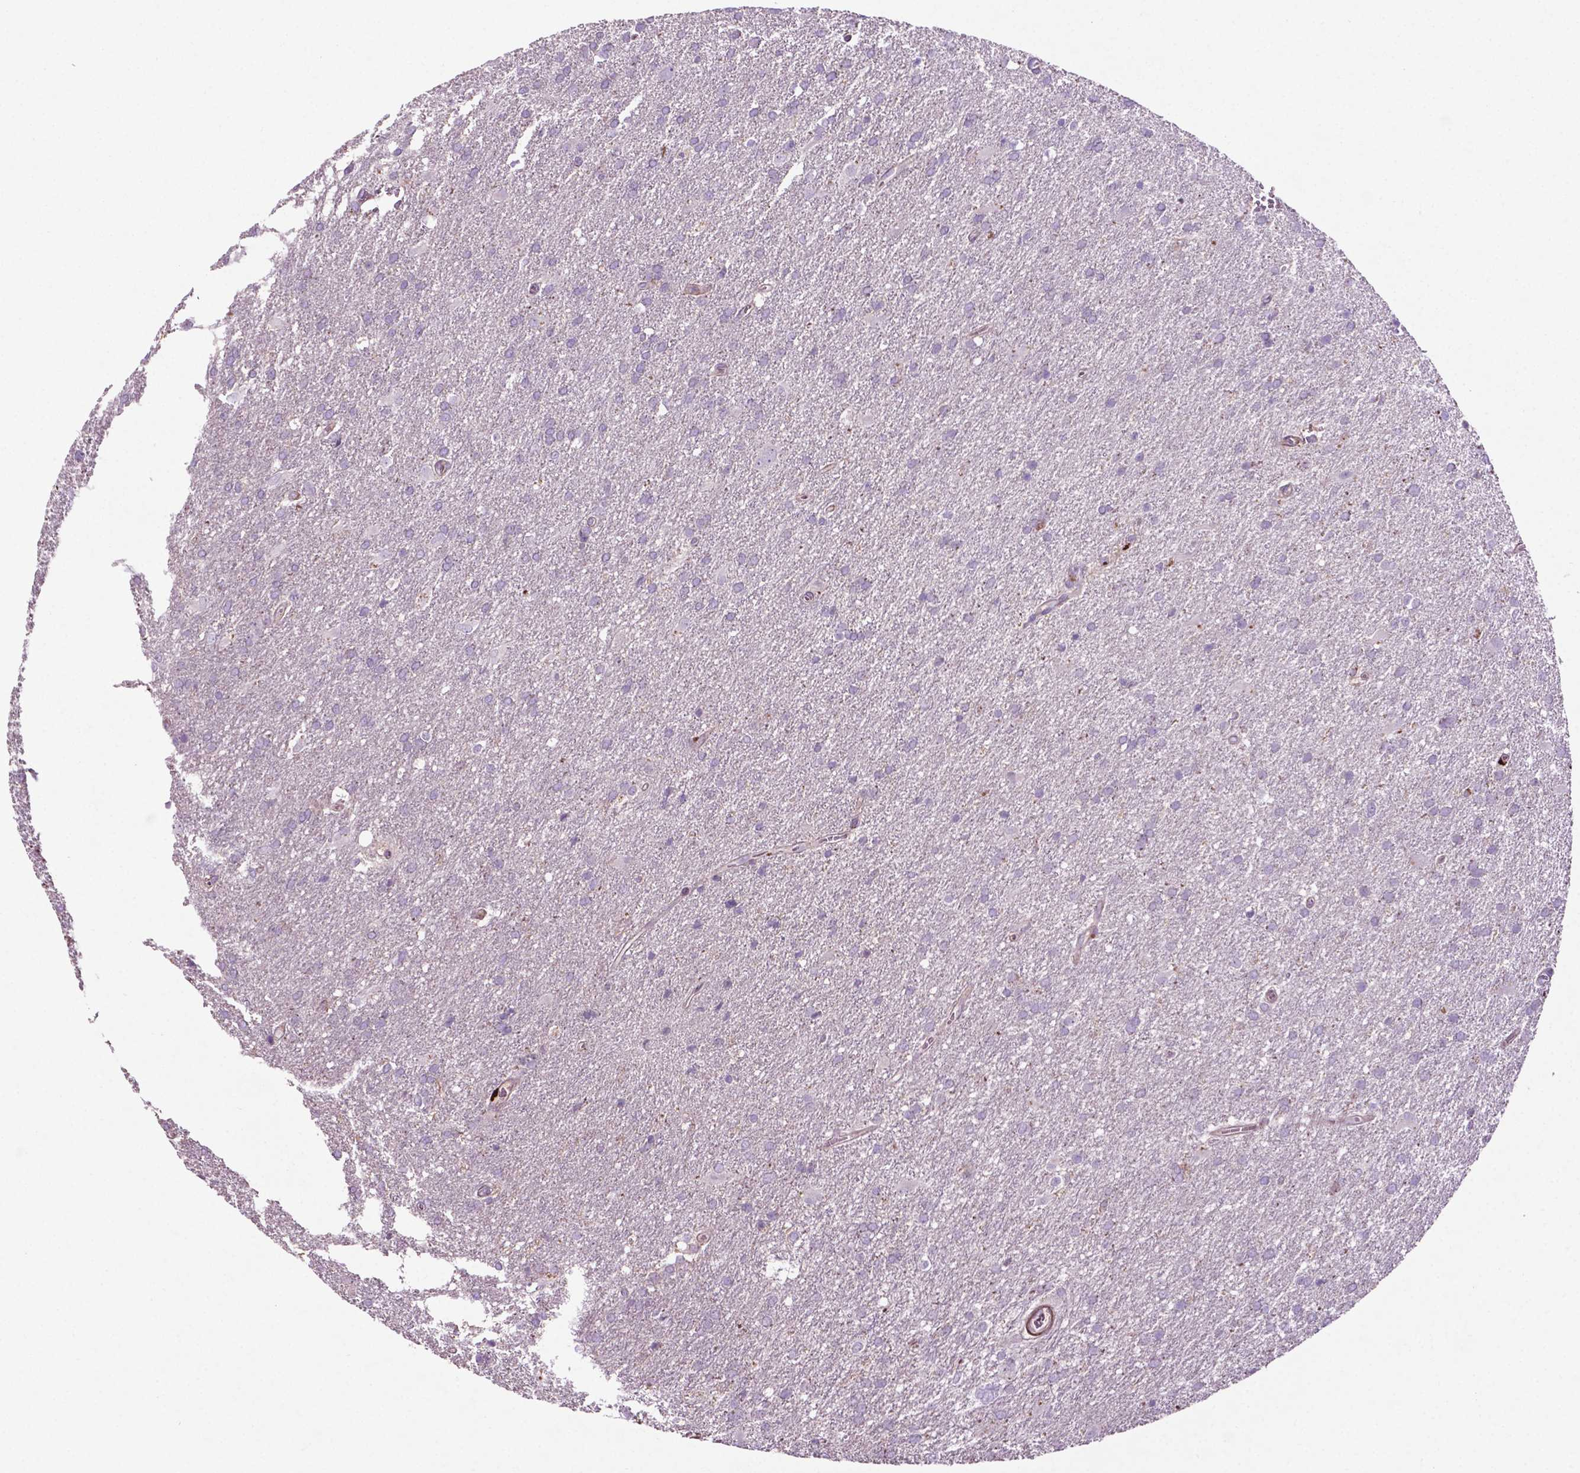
{"staining": {"intensity": "negative", "quantity": "none", "location": "none"}, "tissue": "glioma", "cell_type": "Tumor cells", "image_type": "cancer", "snomed": [{"axis": "morphology", "description": "Glioma, malignant, Low grade"}, {"axis": "topography", "description": "Brain"}], "caption": "Malignant low-grade glioma was stained to show a protein in brown. There is no significant expression in tumor cells.", "gene": "BMP4", "patient": {"sex": "male", "age": 66}}